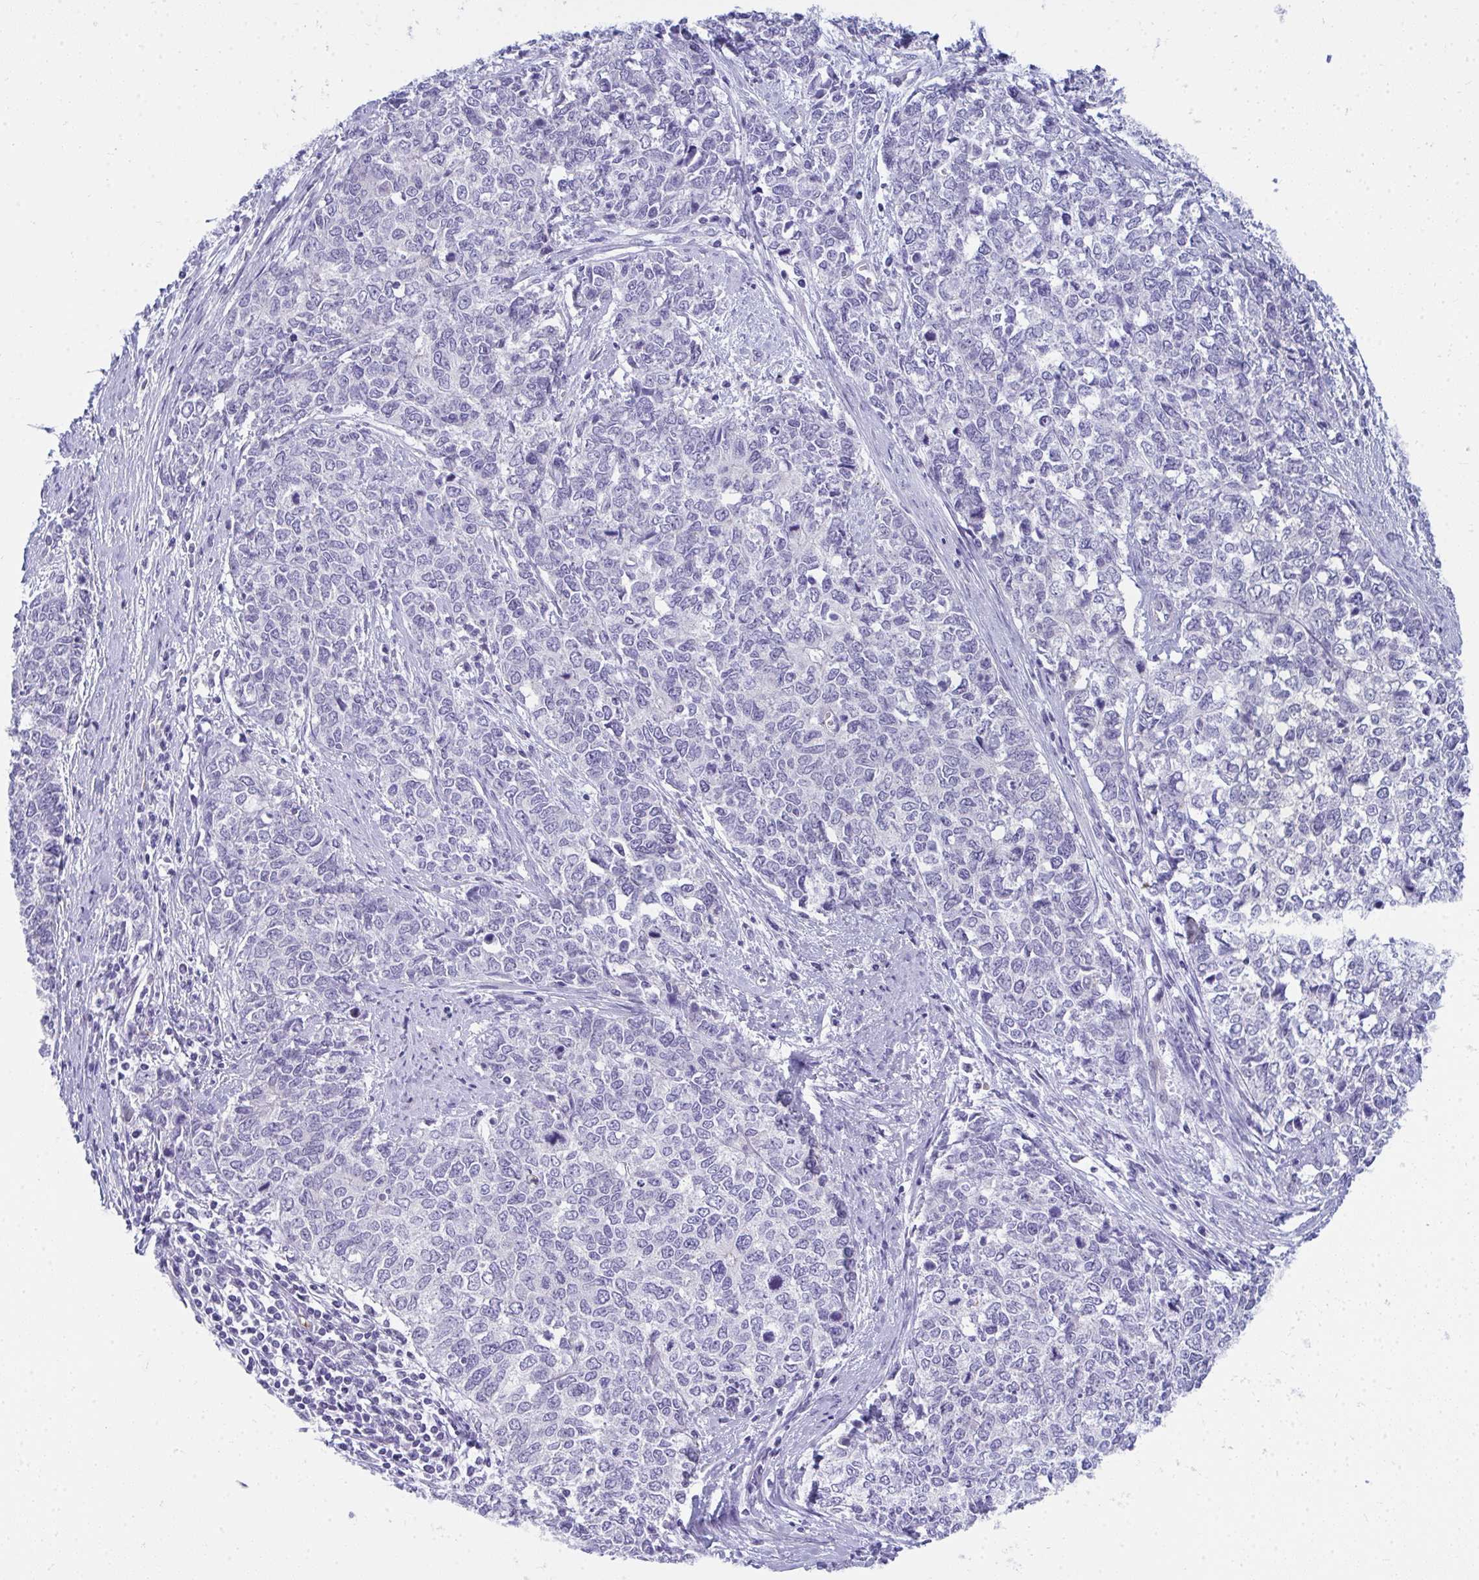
{"staining": {"intensity": "negative", "quantity": "none", "location": "none"}, "tissue": "cervical cancer", "cell_type": "Tumor cells", "image_type": "cancer", "snomed": [{"axis": "morphology", "description": "Adenocarcinoma, NOS"}, {"axis": "topography", "description": "Cervix"}], "caption": "This micrograph is of cervical cancer (adenocarcinoma) stained with immunohistochemistry (IHC) to label a protein in brown with the nuclei are counter-stained blue. There is no staining in tumor cells. (DAB (3,3'-diaminobenzidine) immunohistochemistry, high magnification).", "gene": "TSBP1", "patient": {"sex": "female", "age": 63}}